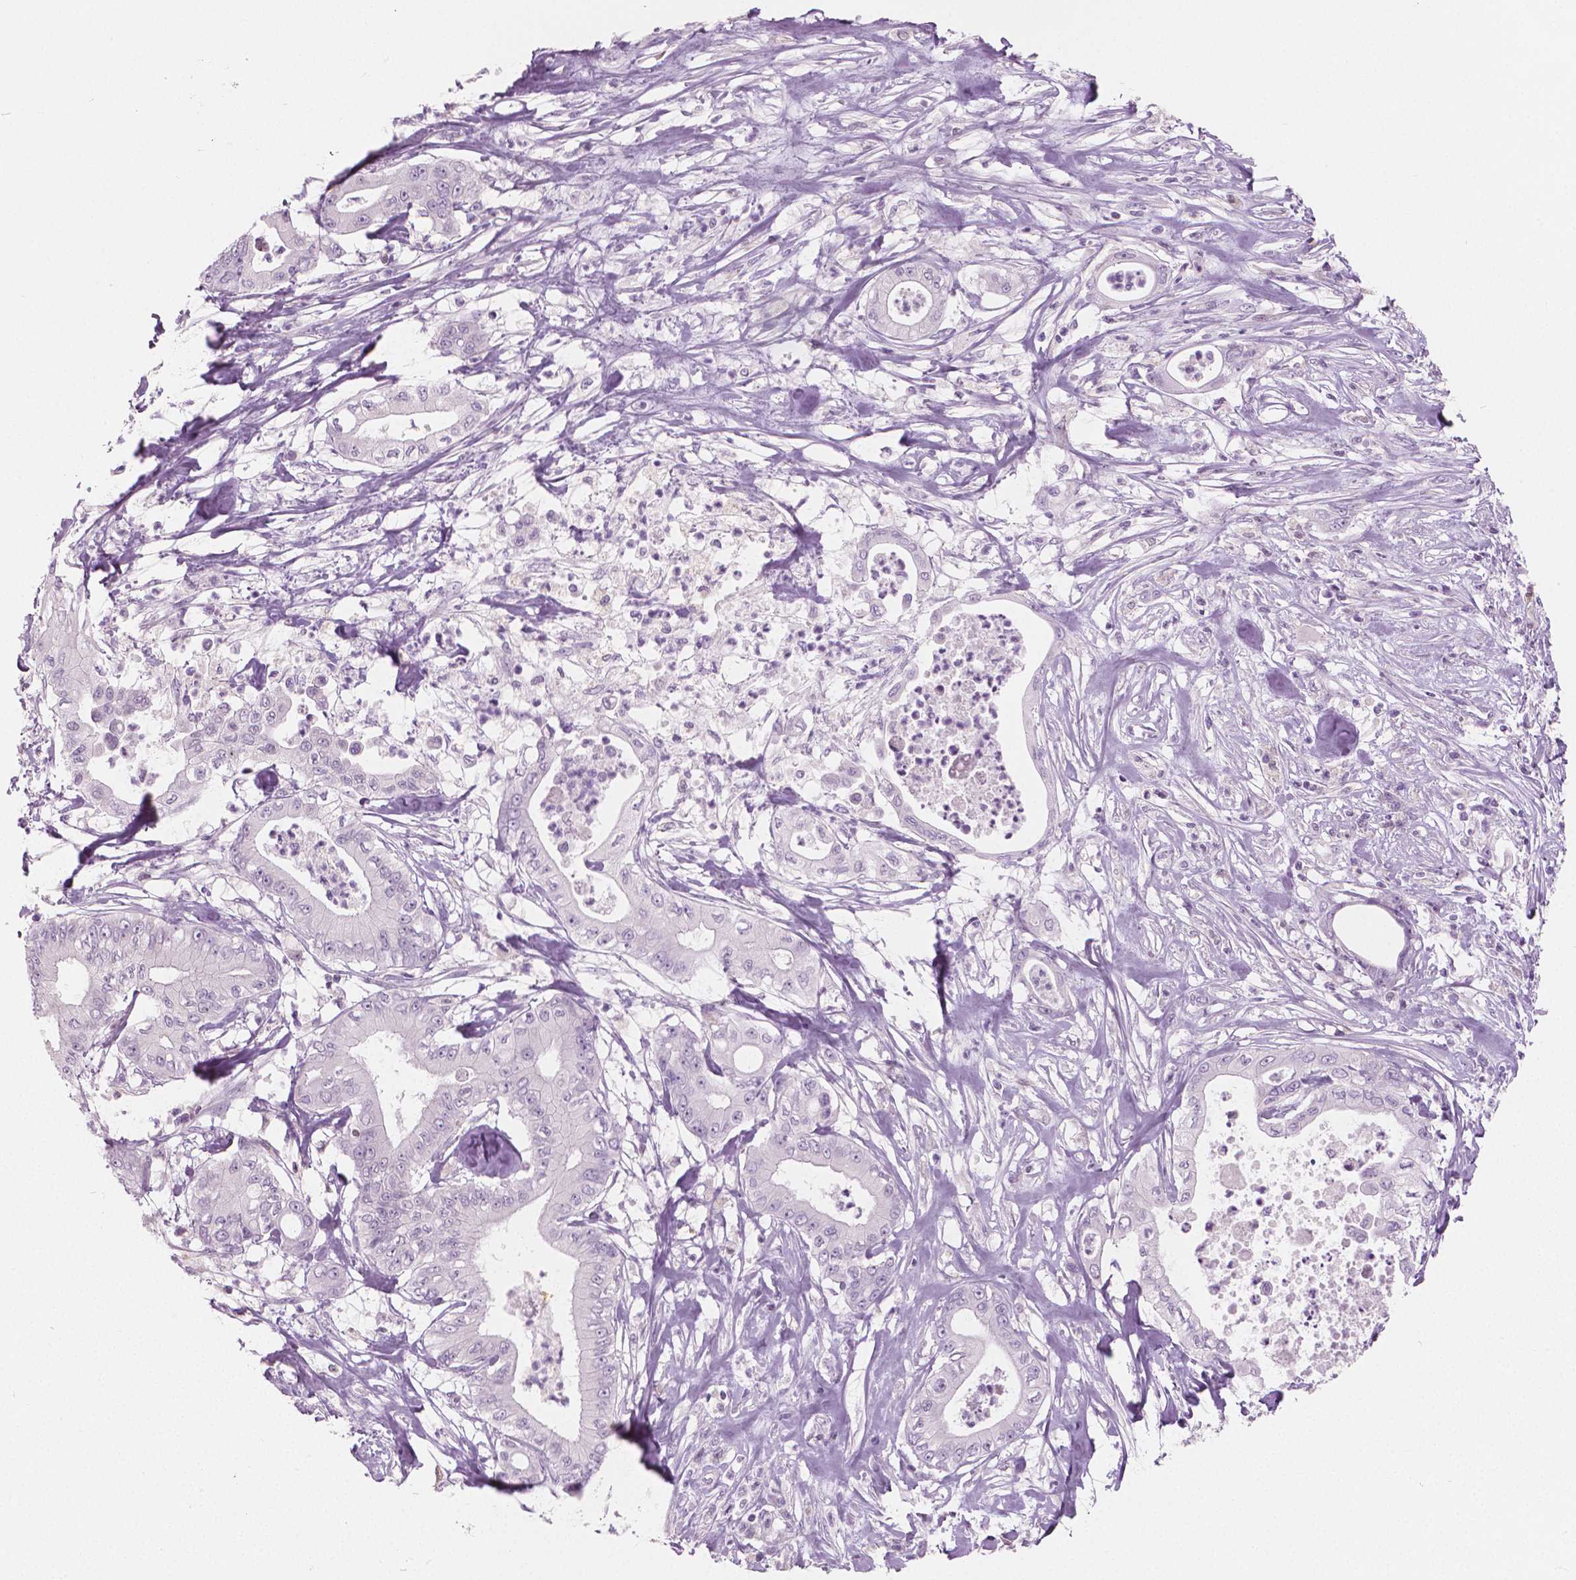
{"staining": {"intensity": "negative", "quantity": "none", "location": "none"}, "tissue": "pancreatic cancer", "cell_type": "Tumor cells", "image_type": "cancer", "snomed": [{"axis": "morphology", "description": "Adenocarcinoma, NOS"}, {"axis": "topography", "description": "Pancreas"}], "caption": "This is an IHC image of adenocarcinoma (pancreatic). There is no staining in tumor cells.", "gene": "GALM", "patient": {"sex": "male", "age": 71}}